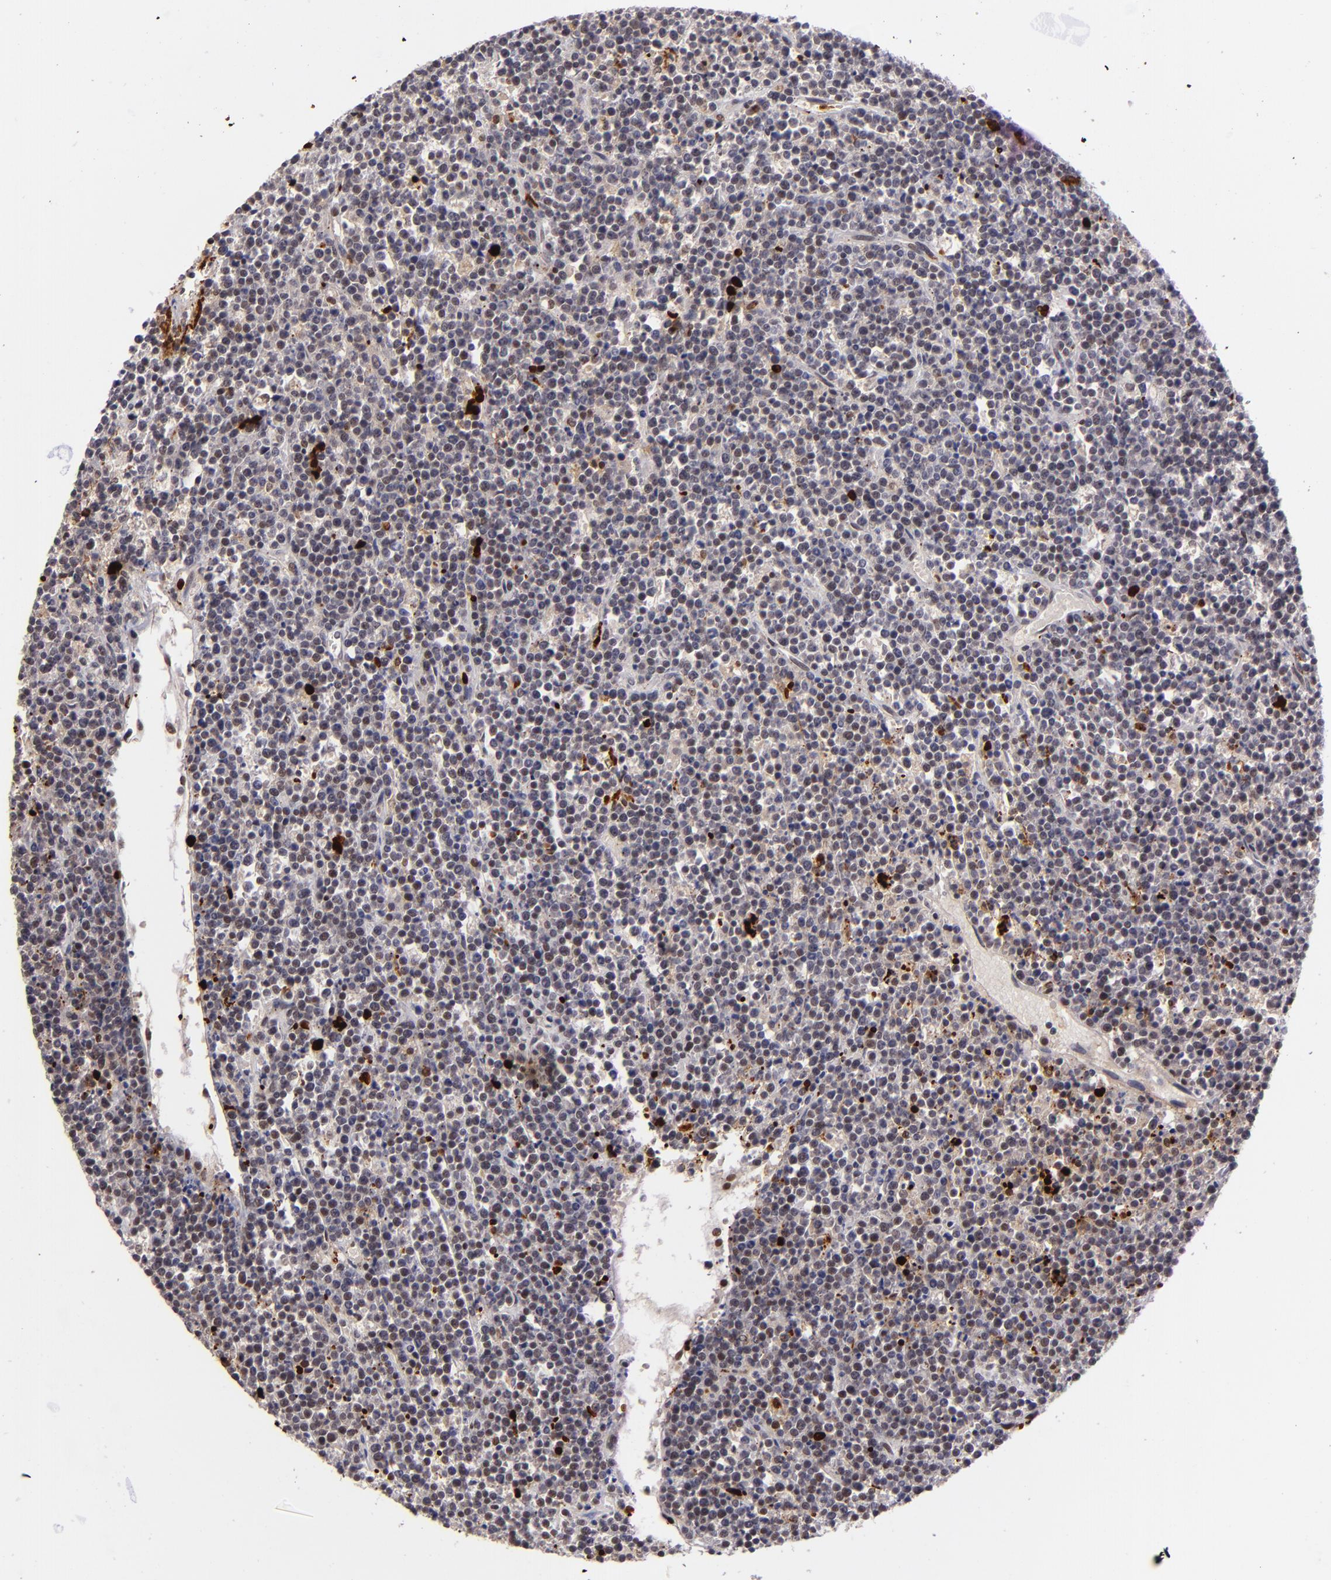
{"staining": {"intensity": "negative", "quantity": "none", "location": "none"}, "tissue": "lymphoma", "cell_type": "Tumor cells", "image_type": "cancer", "snomed": [{"axis": "morphology", "description": "Malignant lymphoma, non-Hodgkin's type, High grade"}, {"axis": "topography", "description": "Ovary"}], "caption": "Immunohistochemistry micrograph of neoplastic tissue: human lymphoma stained with DAB demonstrates no significant protein staining in tumor cells.", "gene": "RXRG", "patient": {"sex": "female", "age": 56}}